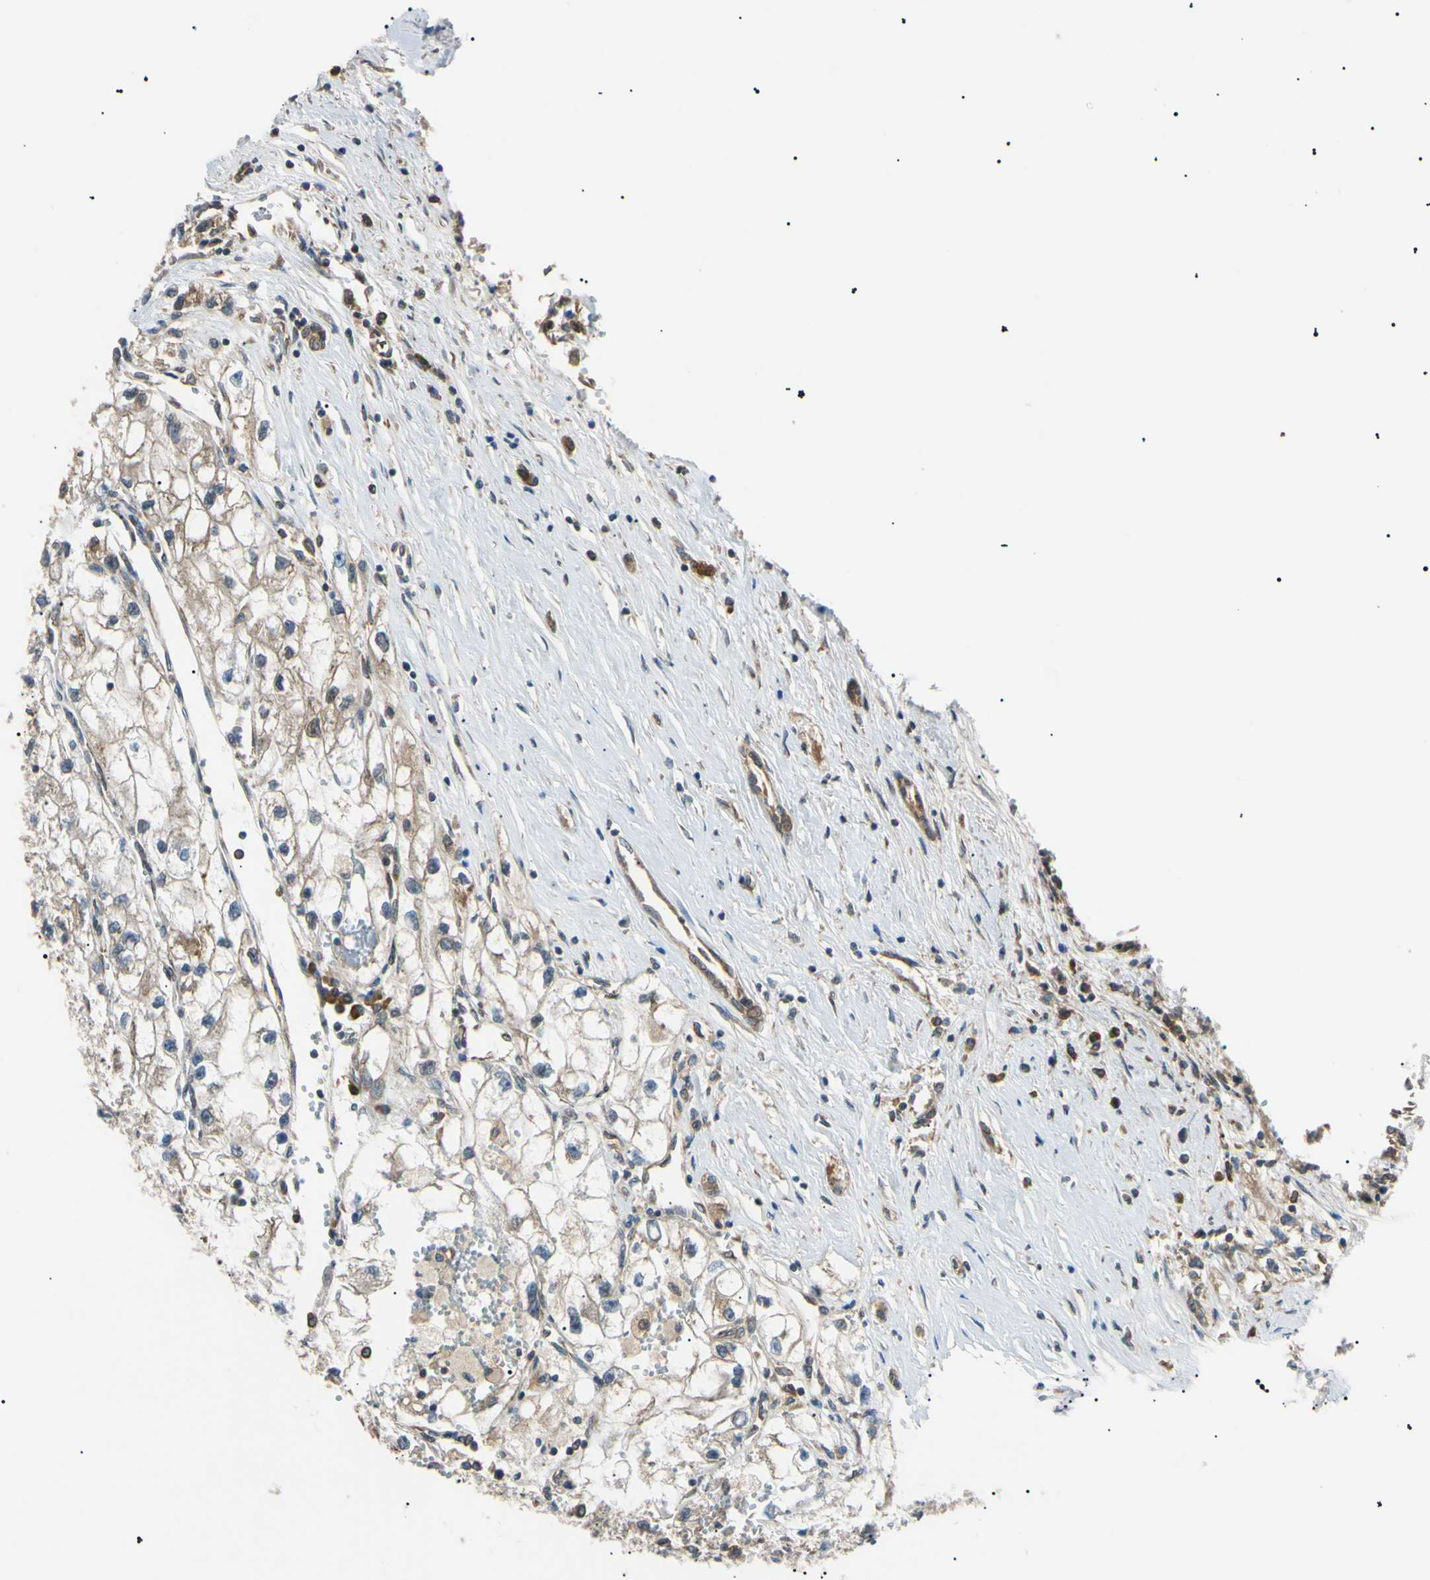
{"staining": {"intensity": "weak", "quantity": ">75%", "location": "cytoplasmic/membranous"}, "tissue": "renal cancer", "cell_type": "Tumor cells", "image_type": "cancer", "snomed": [{"axis": "morphology", "description": "Adenocarcinoma, NOS"}, {"axis": "topography", "description": "Kidney"}], "caption": "This photomicrograph reveals IHC staining of human adenocarcinoma (renal), with low weak cytoplasmic/membranous staining in about >75% of tumor cells.", "gene": "VAPA", "patient": {"sex": "female", "age": 70}}